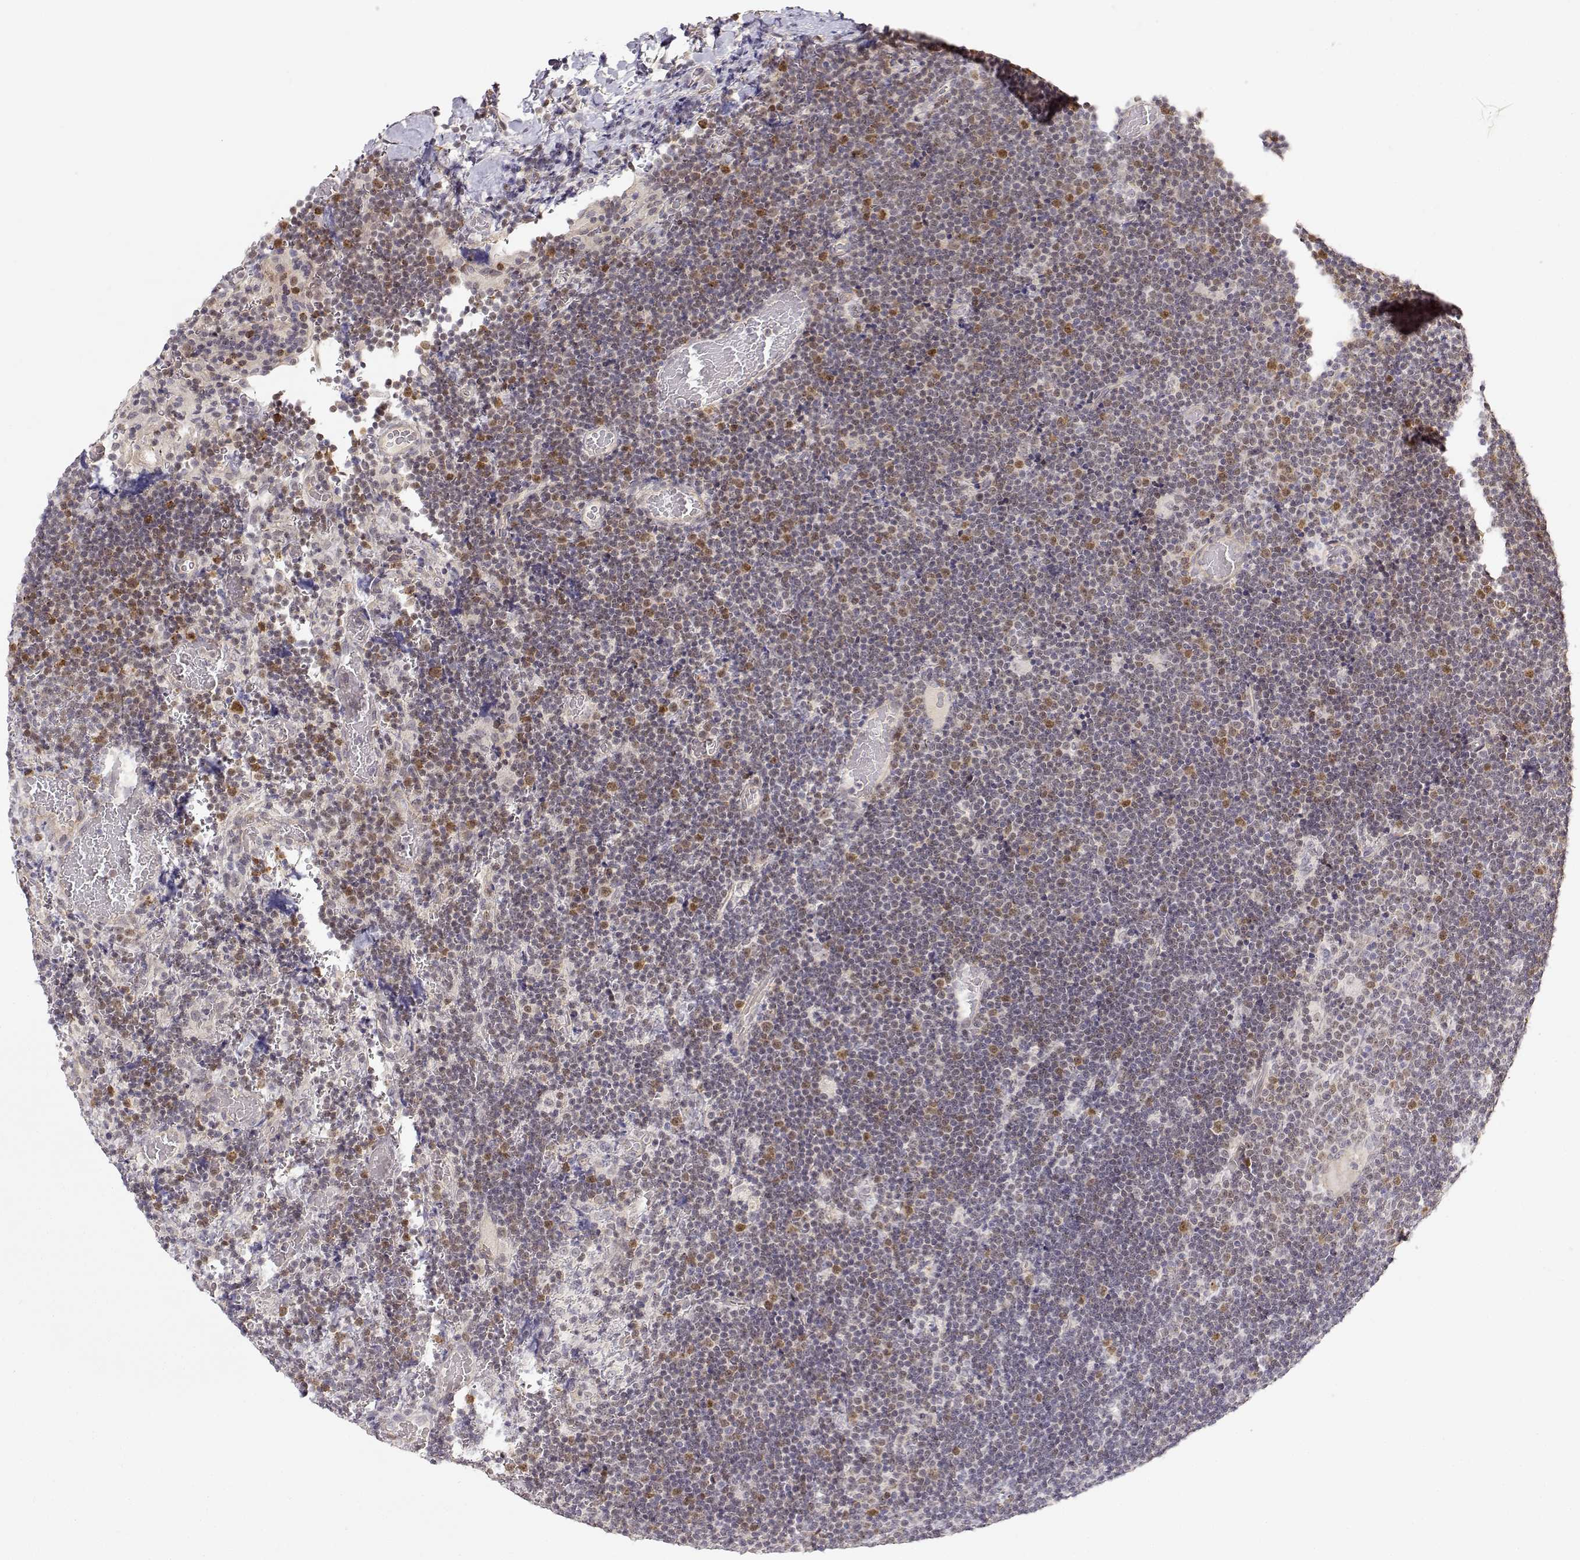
{"staining": {"intensity": "moderate", "quantity": "<25%", "location": "nuclear"}, "tissue": "lymphoma", "cell_type": "Tumor cells", "image_type": "cancer", "snomed": [{"axis": "morphology", "description": "Malignant lymphoma, non-Hodgkin's type, Low grade"}, {"axis": "topography", "description": "Brain"}], "caption": "Brown immunohistochemical staining in human low-grade malignant lymphoma, non-Hodgkin's type reveals moderate nuclear expression in approximately <25% of tumor cells. (brown staining indicates protein expression, while blue staining denotes nuclei).", "gene": "EAF2", "patient": {"sex": "female", "age": 66}}